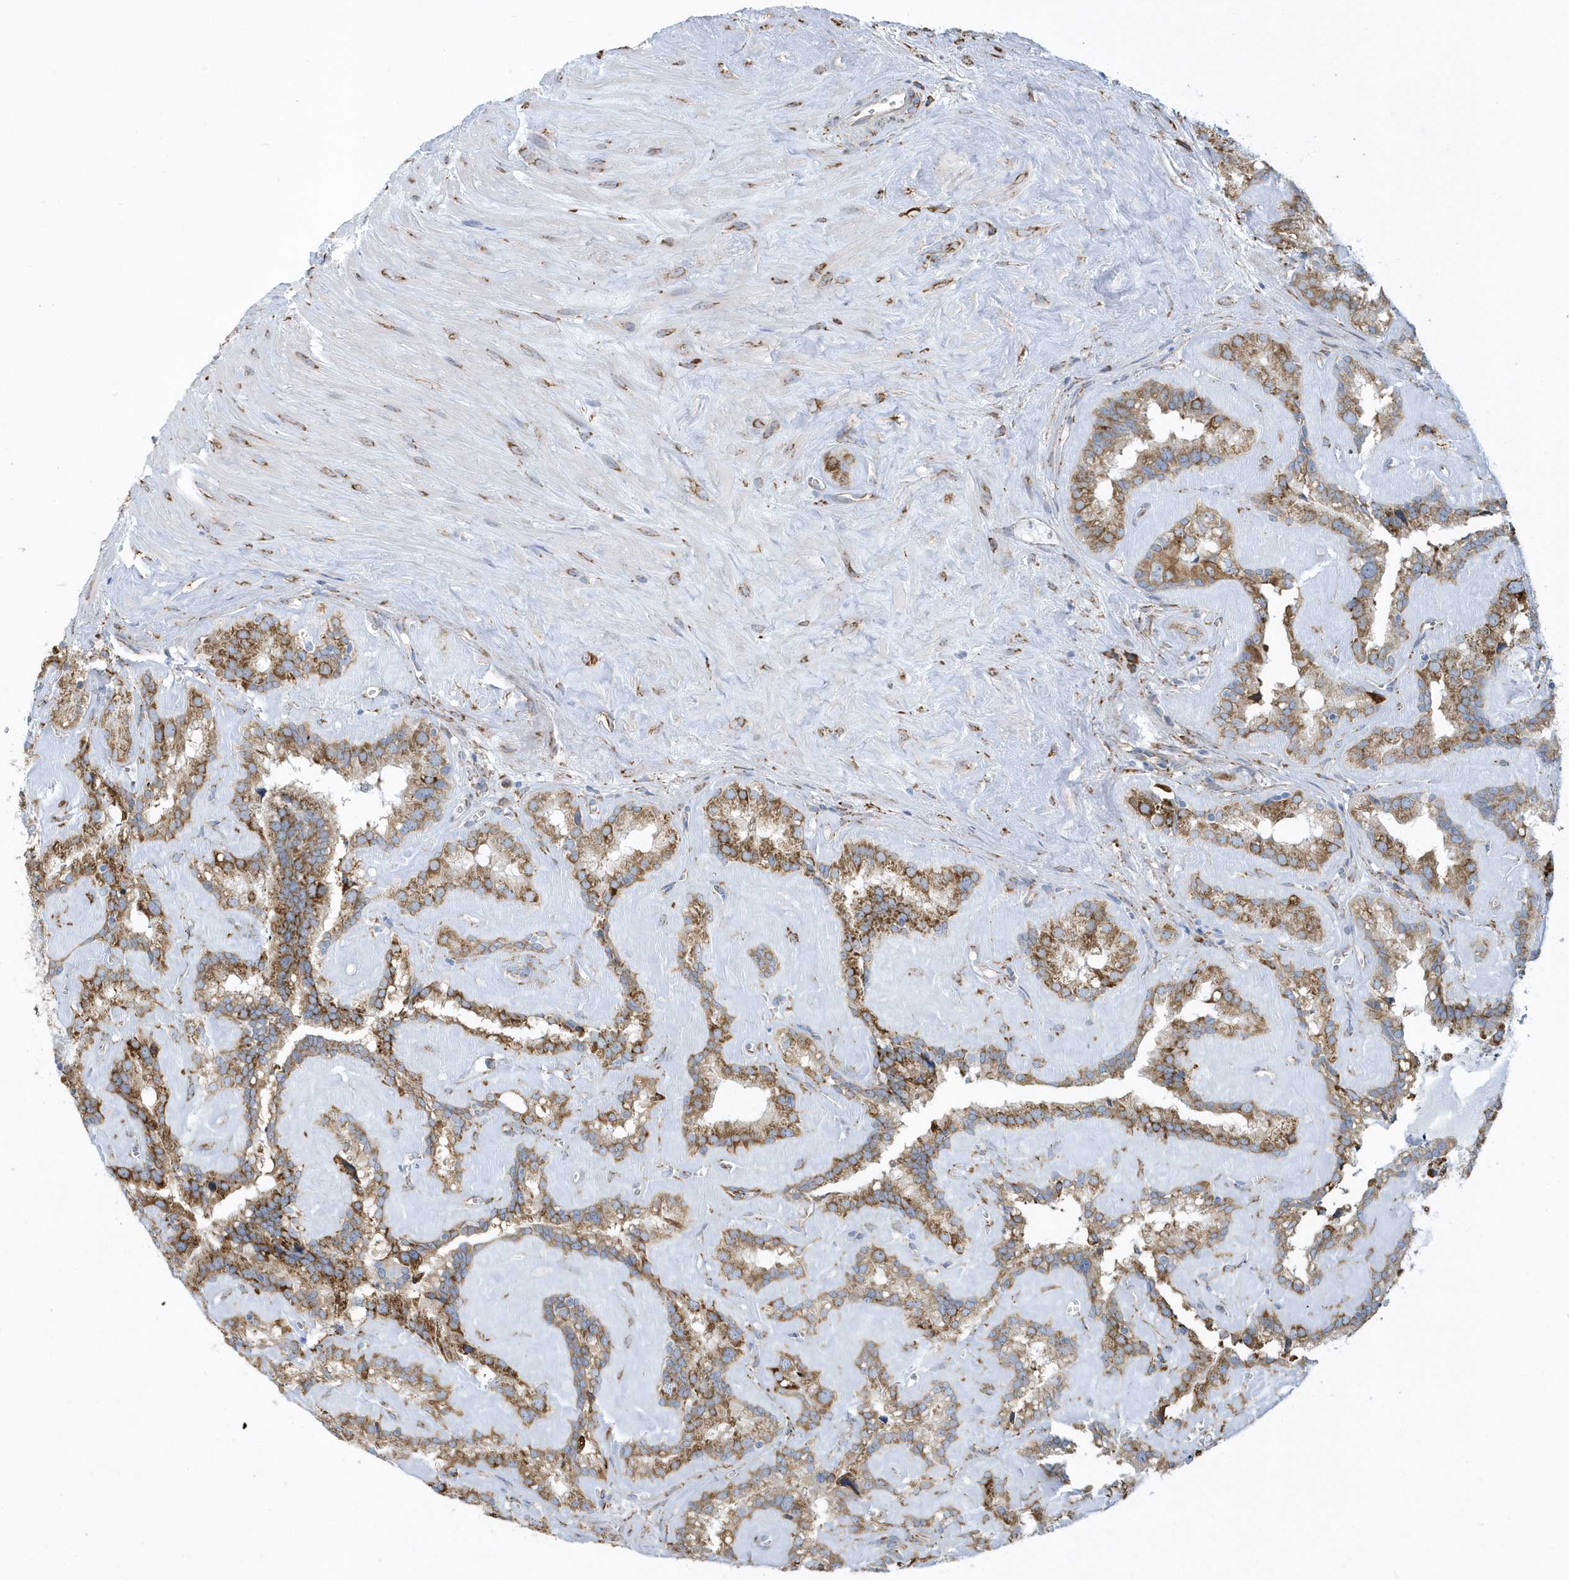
{"staining": {"intensity": "moderate", "quantity": ">75%", "location": "cytoplasmic/membranous"}, "tissue": "seminal vesicle", "cell_type": "Glandular cells", "image_type": "normal", "snomed": [{"axis": "morphology", "description": "Normal tissue, NOS"}, {"axis": "topography", "description": "Prostate"}, {"axis": "topography", "description": "Seminal veicle"}], "caption": "Immunohistochemistry (IHC) of unremarkable seminal vesicle shows medium levels of moderate cytoplasmic/membranous staining in about >75% of glandular cells.", "gene": "DCAF1", "patient": {"sex": "male", "age": 59}}